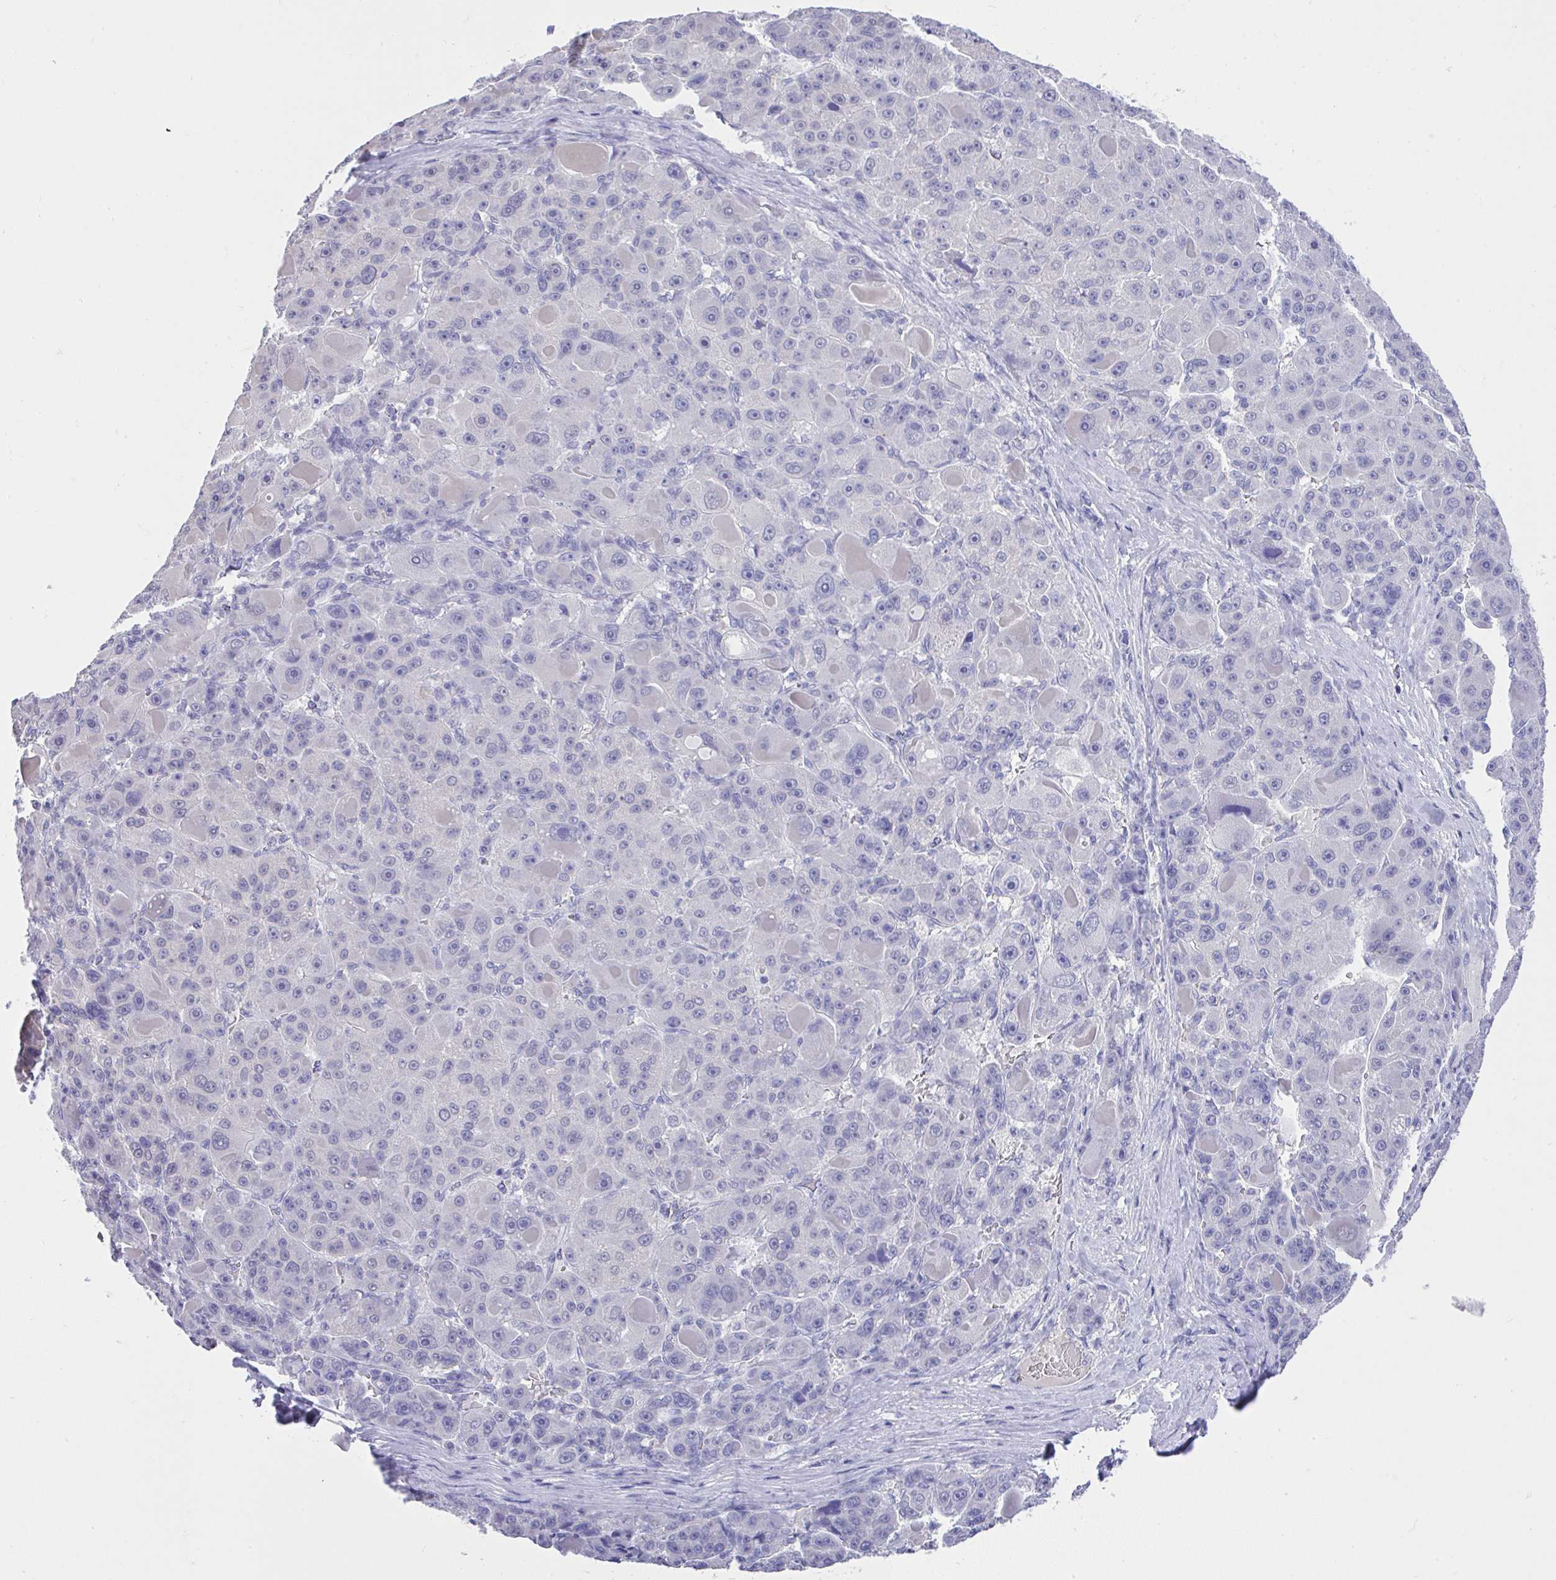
{"staining": {"intensity": "negative", "quantity": "none", "location": "none"}, "tissue": "liver cancer", "cell_type": "Tumor cells", "image_type": "cancer", "snomed": [{"axis": "morphology", "description": "Carcinoma, Hepatocellular, NOS"}, {"axis": "topography", "description": "Liver"}], "caption": "Micrograph shows no significant protein expression in tumor cells of liver cancer (hepatocellular carcinoma).", "gene": "MS4A12", "patient": {"sex": "male", "age": 76}}